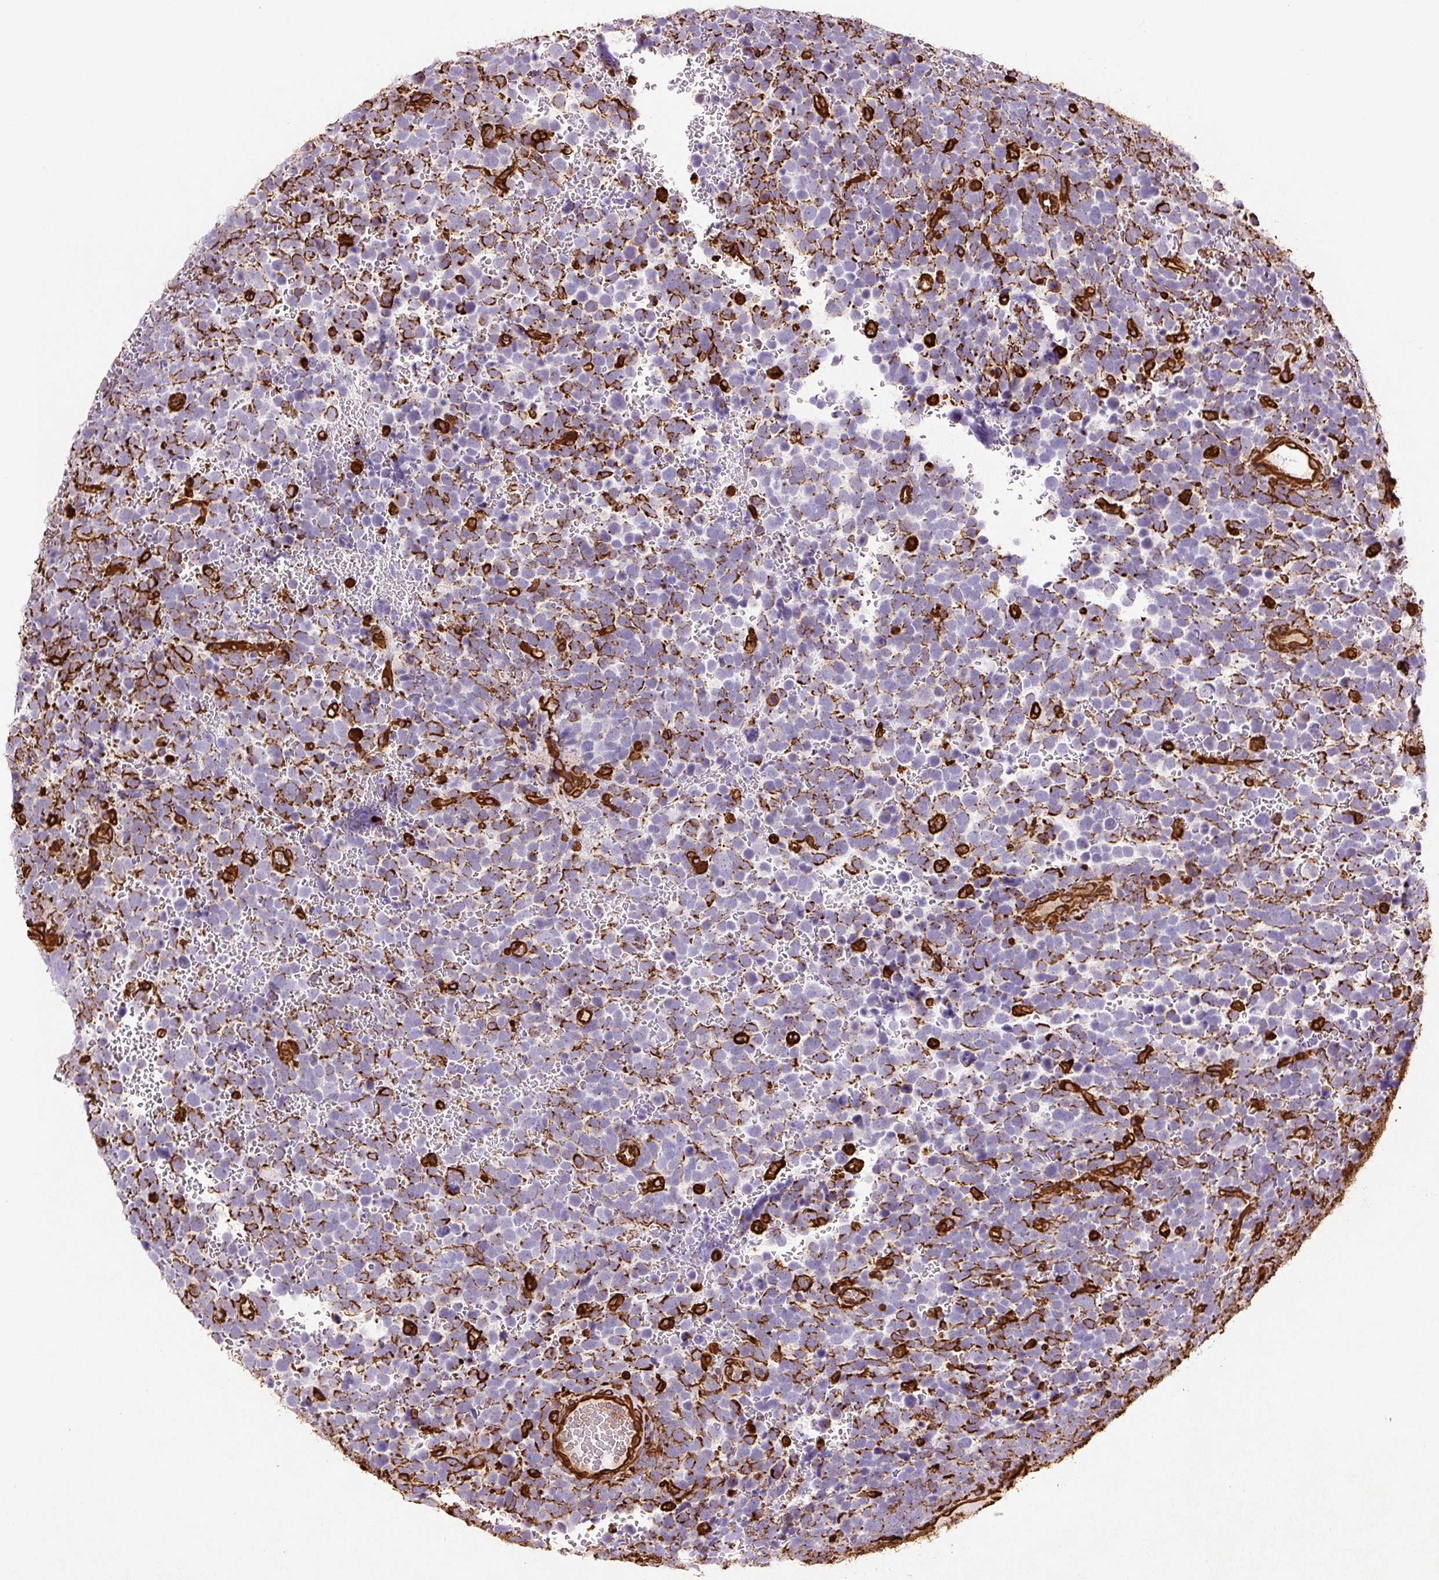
{"staining": {"intensity": "strong", "quantity": "<25%", "location": "cytoplasmic/membranous"}, "tissue": "urothelial cancer", "cell_type": "Tumor cells", "image_type": "cancer", "snomed": [{"axis": "morphology", "description": "Urothelial carcinoma, High grade"}, {"axis": "topography", "description": "Urinary bladder"}], "caption": "About <25% of tumor cells in high-grade urothelial carcinoma show strong cytoplasmic/membranous protein staining as visualized by brown immunohistochemical staining.", "gene": "VIM", "patient": {"sex": "female", "age": 82}}